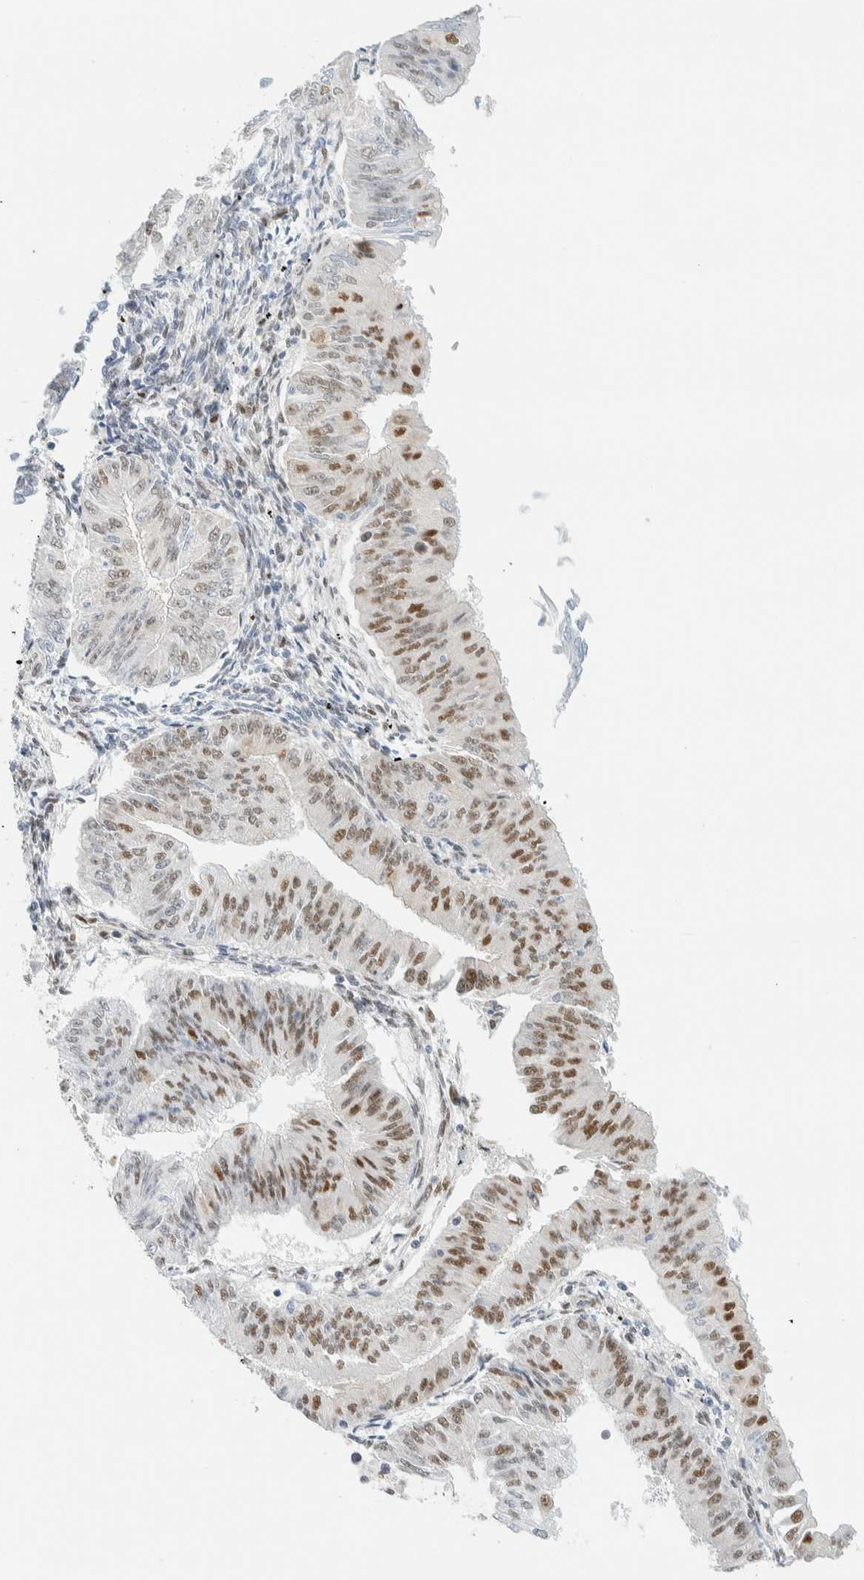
{"staining": {"intensity": "moderate", "quantity": "25%-75%", "location": "nuclear"}, "tissue": "endometrial cancer", "cell_type": "Tumor cells", "image_type": "cancer", "snomed": [{"axis": "morphology", "description": "Normal tissue, NOS"}, {"axis": "morphology", "description": "Adenocarcinoma, NOS"}, {"axis": "topography", "description": "Endometrium"}], "caption": "An image of human endometrial adenocarcinoma stained for a protein displays moderate nuclear brown staining in tumor cells.", "gene": "ZNF683", "patient": {"sex": "female", "age": 53}}